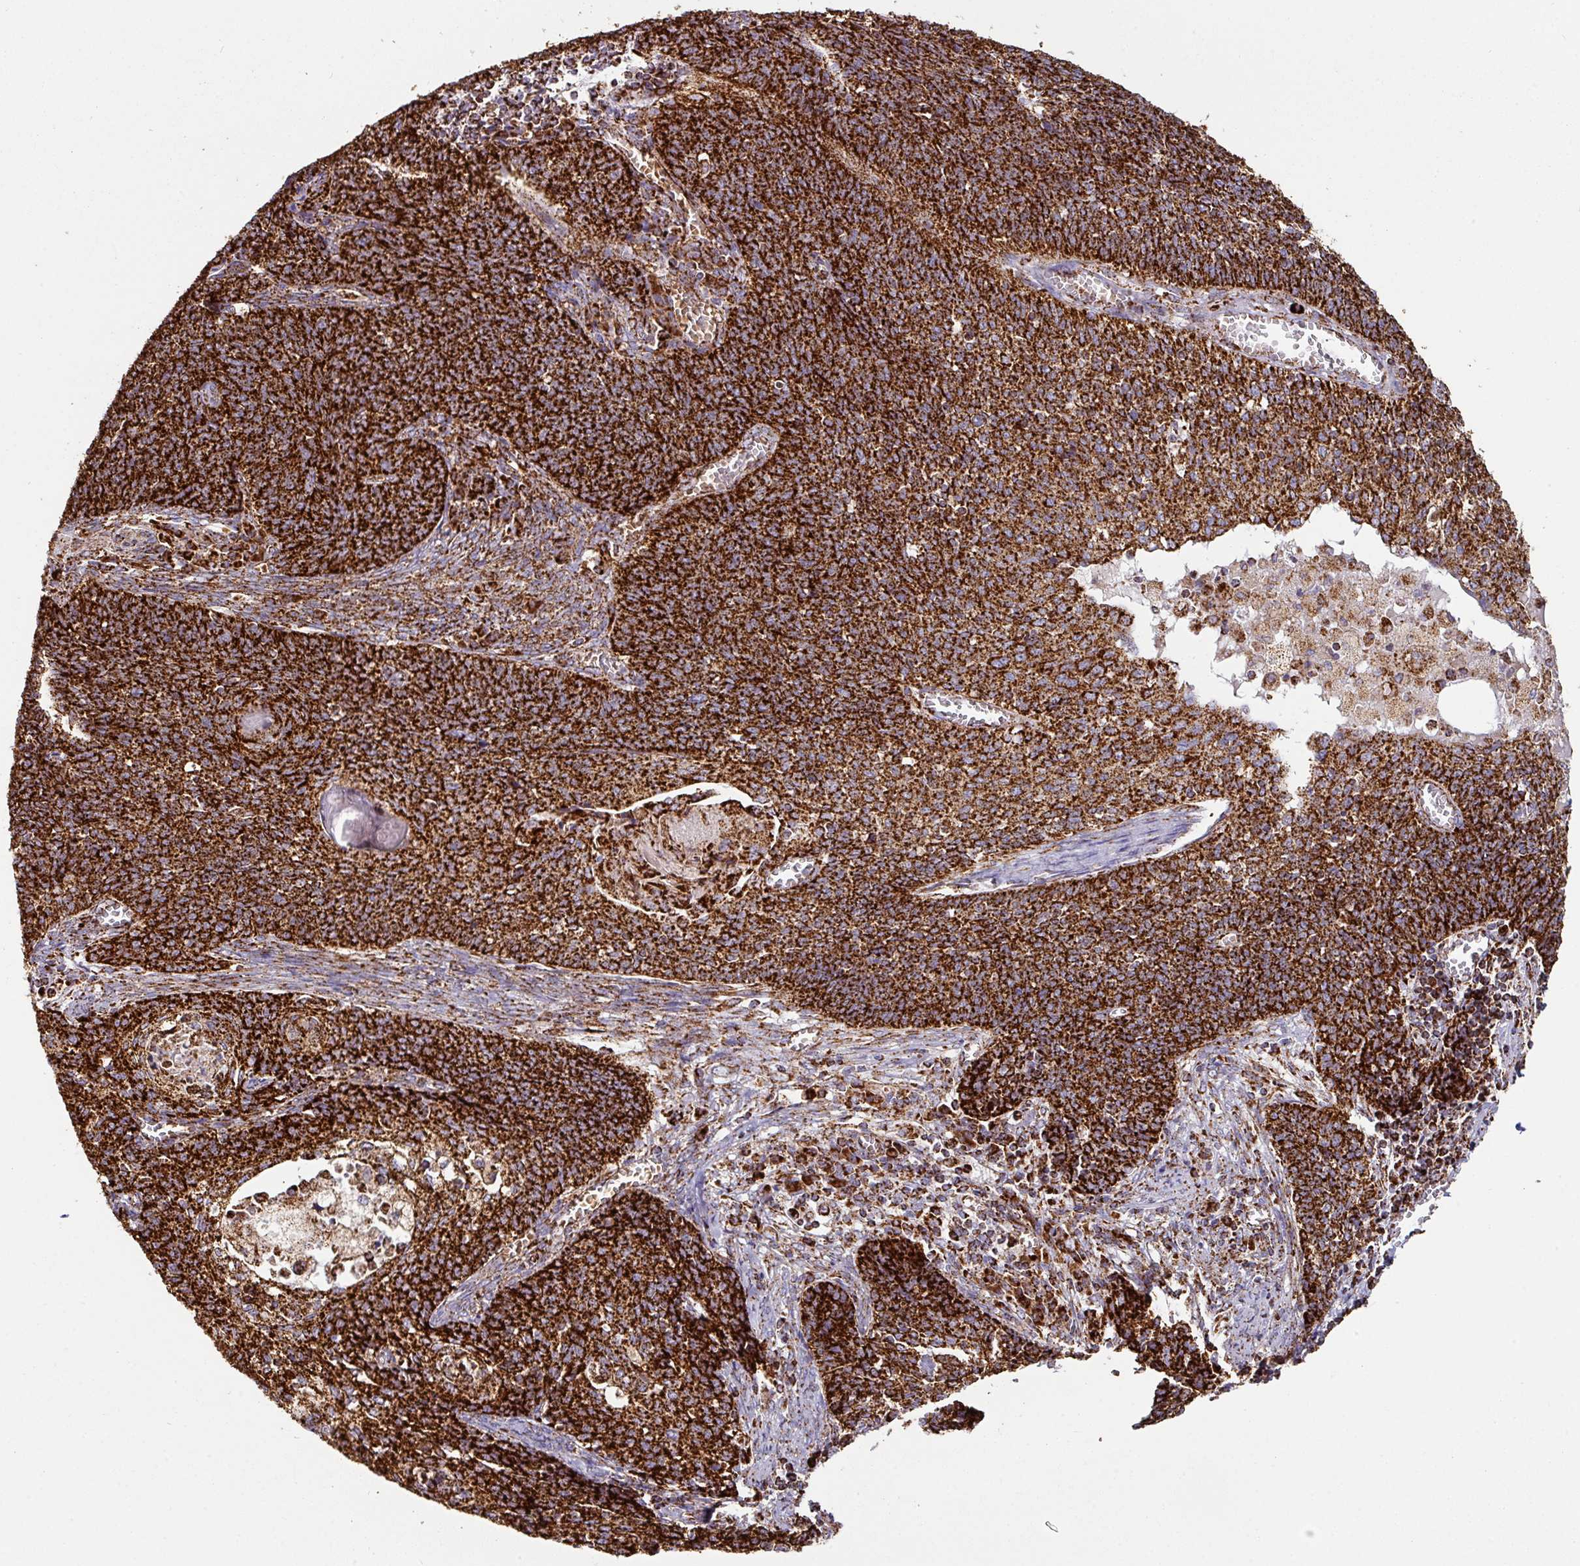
{"staining": {"intensity": "strong", "quantity": ">75%", "location": "cytoplasmic/membranous"}, "tissue": "cervical cancer", "cell_type": "Tumor cells", "image_type": "cancer", "snomed": [{"axis": "morphology", "description": "Squamous cell carcinoma, NOS"}, {"axis": "topography", "description": "Cervix"}], "caption": "Strong cytoplasmic/membranous expression for a protein is present in approximately >75% of tumor cells of cervical cancer using immunohistochemistry (IHC).", "gene": "TRAP1", "patient": {"sex": "female", "age": 39}}